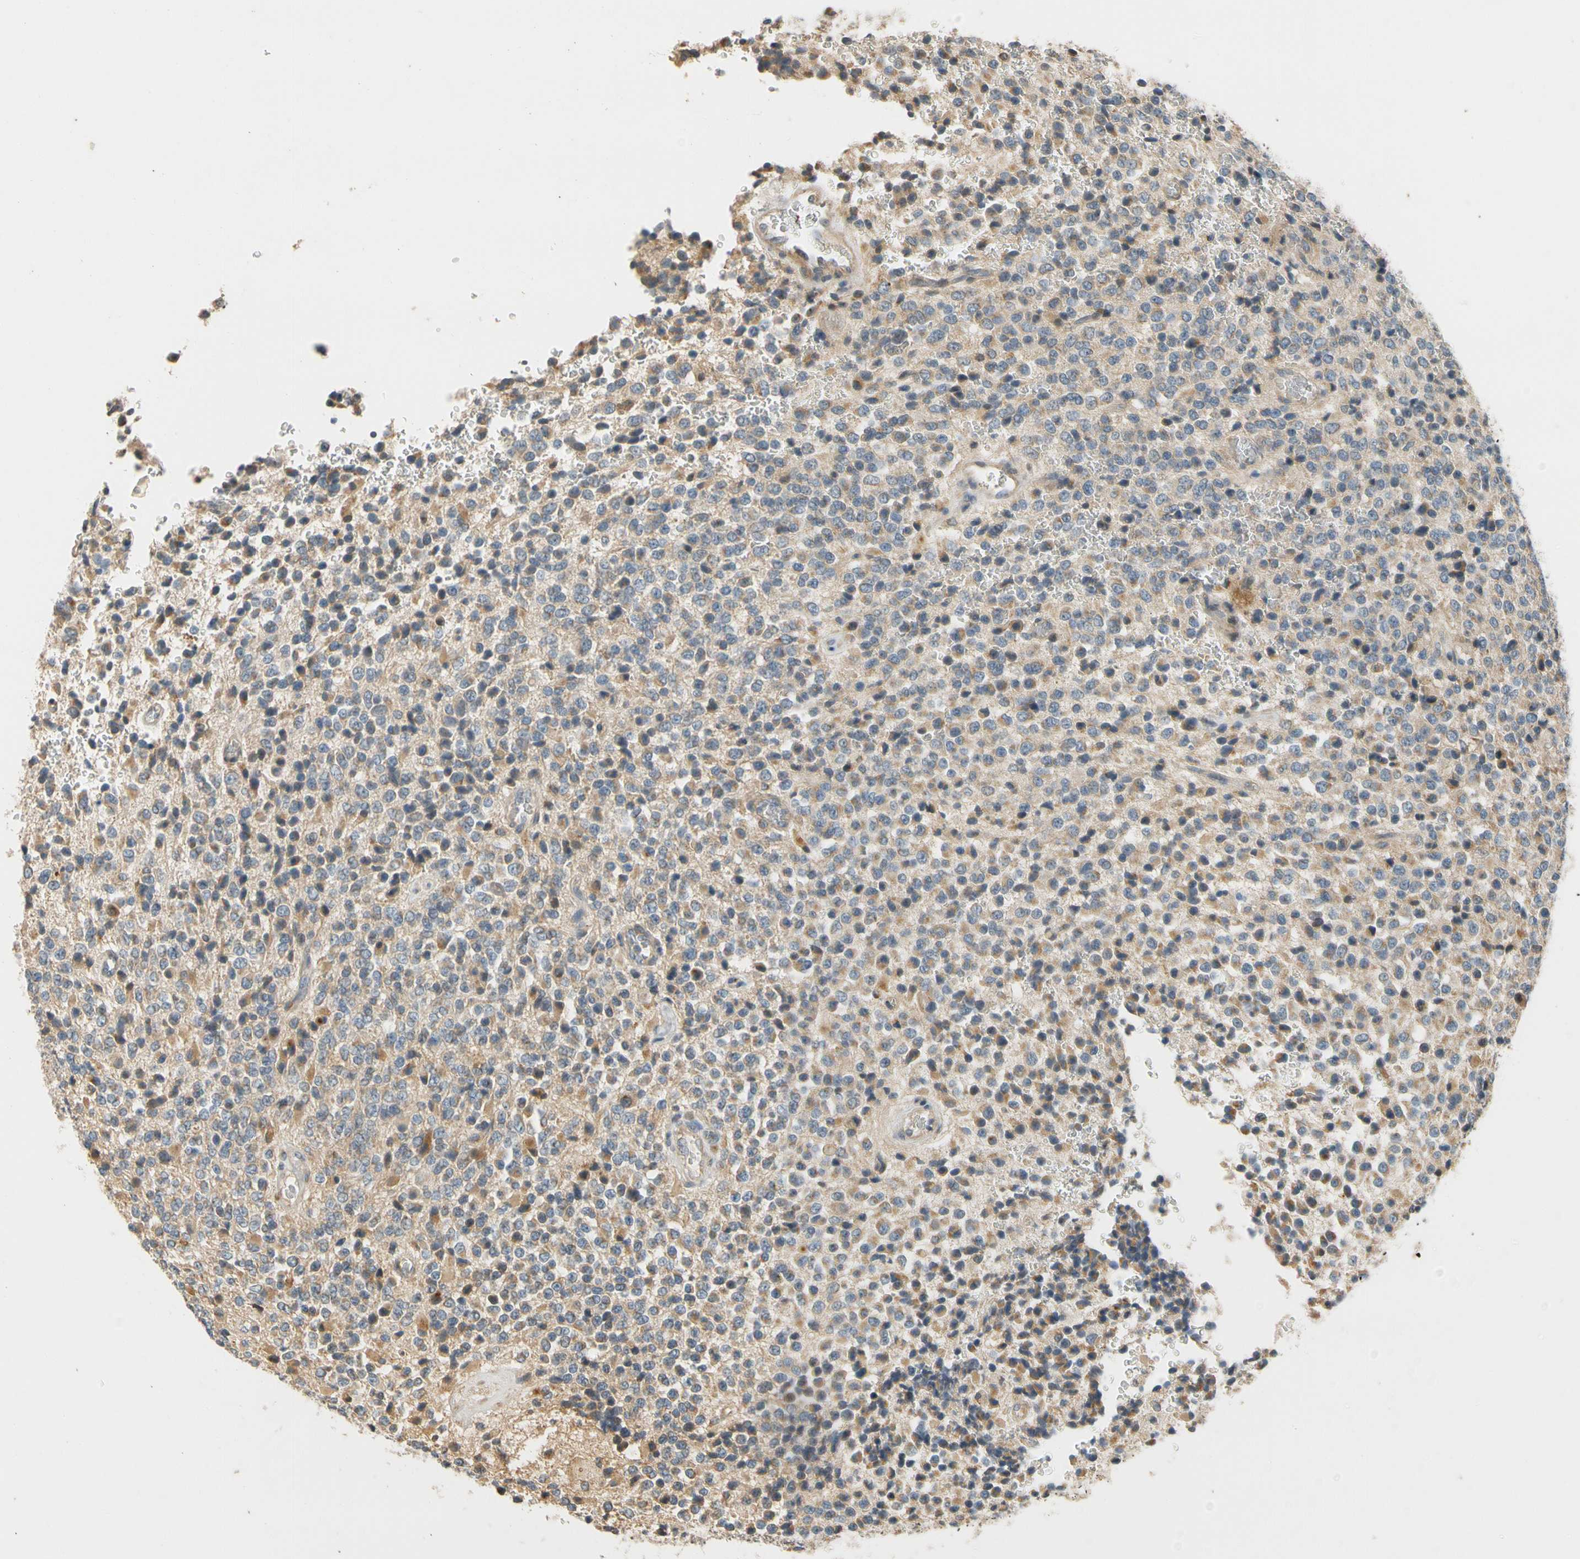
{"staining": {"intensity": "moderate", "quantity": ">75%", "location": "cytoplasmic/membranous"}, "tissue": "glioma", "cell_type": "Tumor cells", "image_type": "cancer", "snomed": [{"axis": "morphology", "description": "Glioma, malignant, High grade"}, {"axis": "topography", "description": "pancreas cauda"}], "caption": "Glioma stained for a protein demonstrates moderate cytoplasmic/membranous positivity in tumor cells. The protein is stained brown, and the nuclei are stained in blue (DAB (3,3'-diaminobenzidine) IHC with brightfield microscopy, high magnification).", "gene": "ATP2C1", "patient": {"sex": "male", "age": 60}}